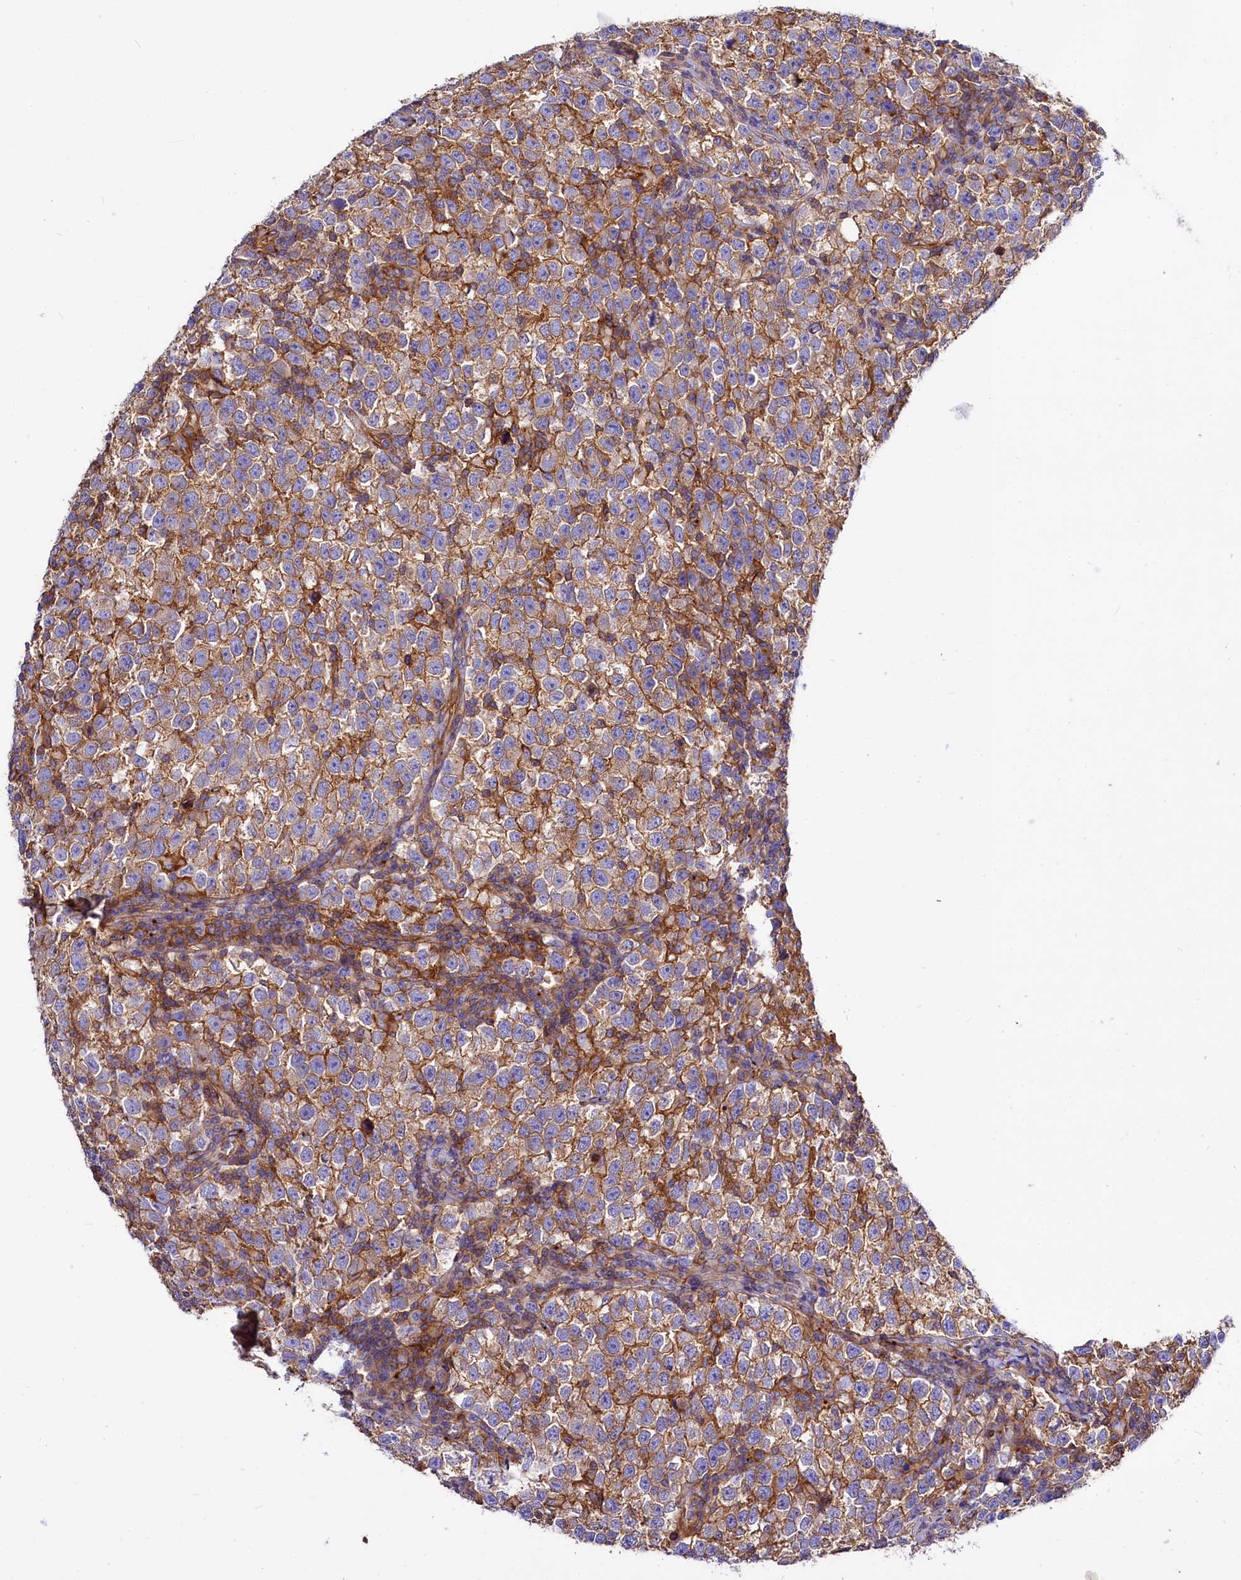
{"staining": {"intensity": "moderate", "quantity": ">75%", "location": "cytoplasmic/membranous"}, "tissue": "testis cancer", "cell_type": "Tumor cells", "image_type": "cancer", "snomed": [{"axis": "morphology", "description": "Normal tissue, NOS"}, {"axis": "morphology", "description": "Seminoma, NOS"}, {"axis": "topography", "description": "Testis"}], "caption": "DAB immunohistochemical staining of human testis seminoma shows moderate cytoplasmic/membranous protein staining in about >75% of tumor cells.", "gene": "ANO6", "patient": {"sex": "male", "age": 43}}